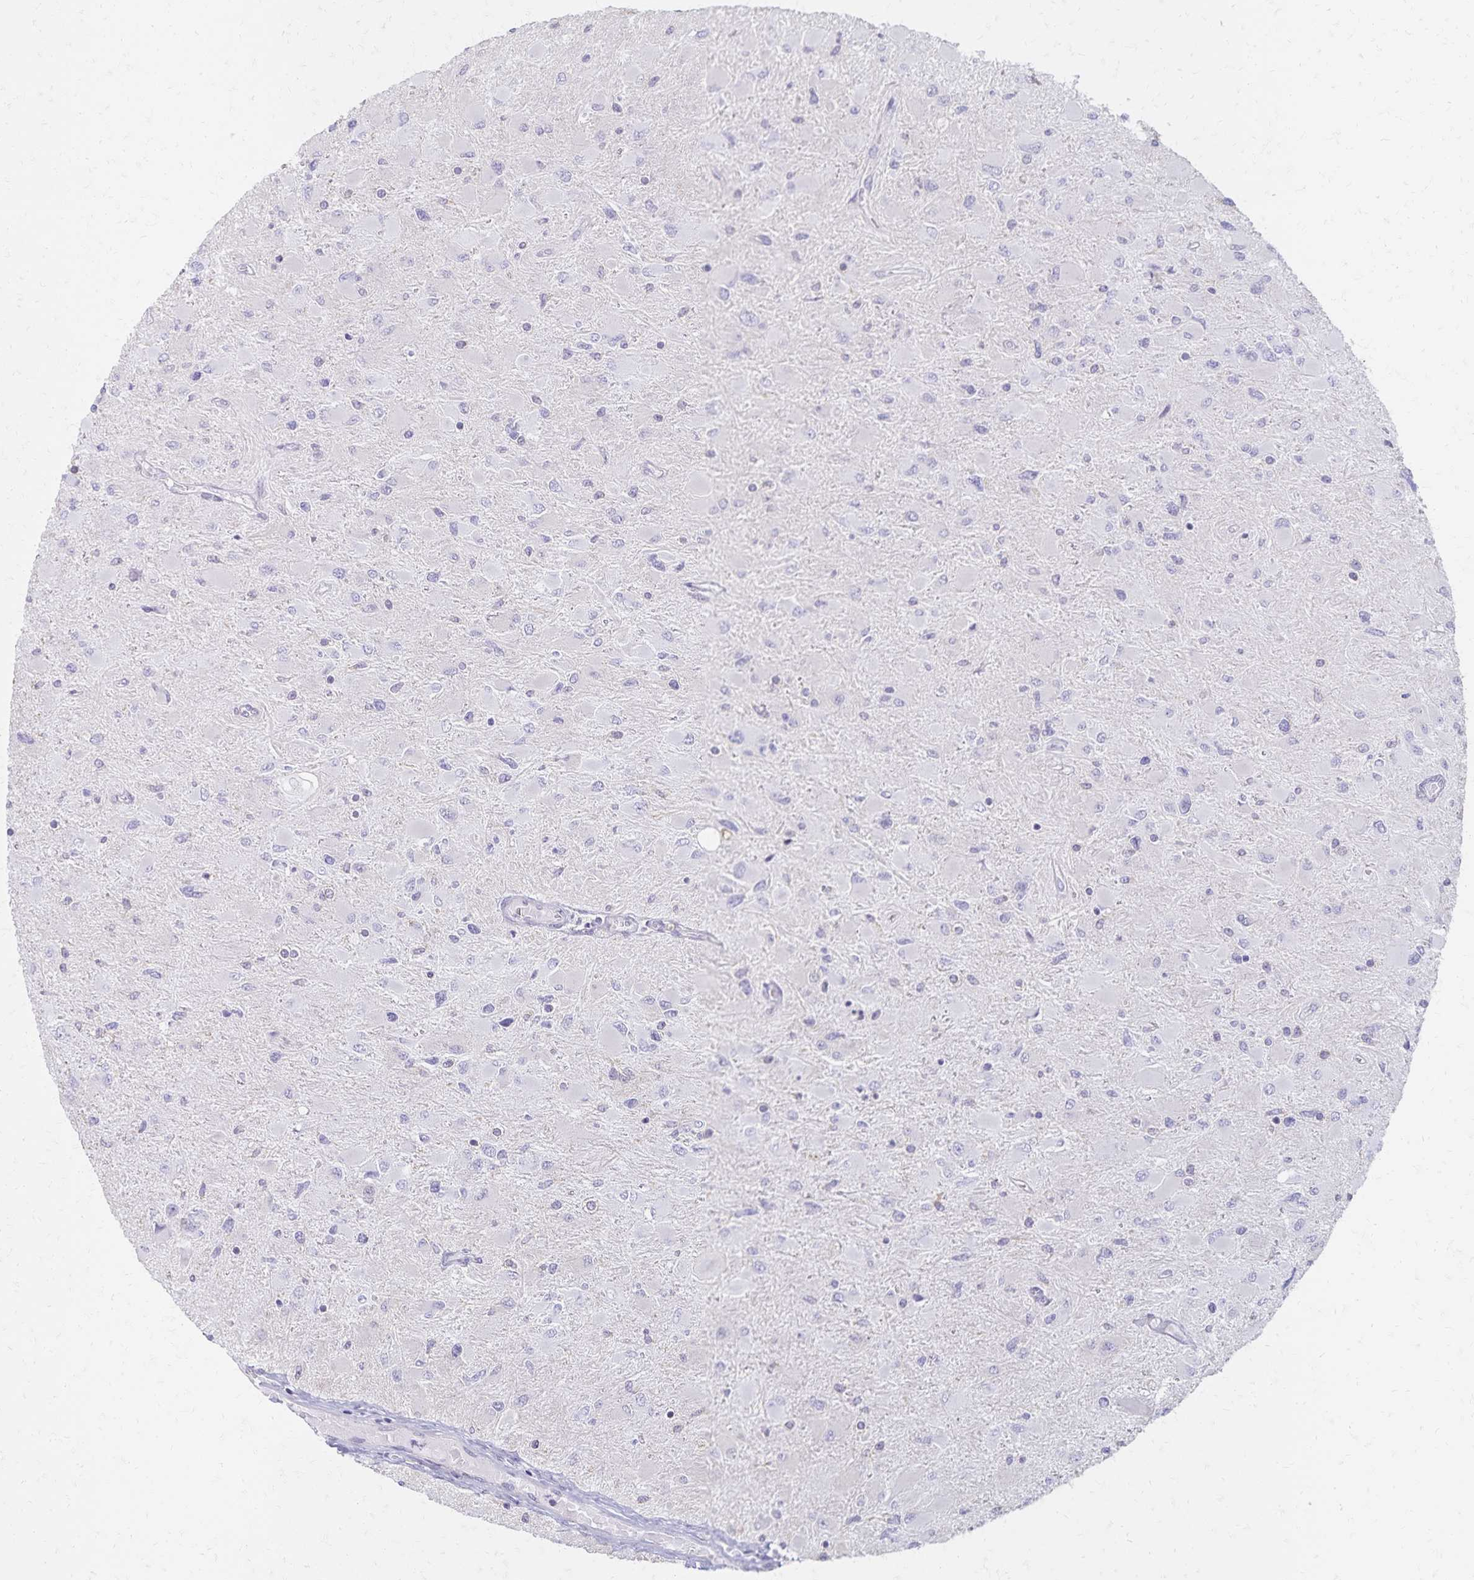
{"staining": {"intensity": "negative", "quantity": "none", "location": "none"}, "tissue": "glioma", "cell_type": "Tumor cells", "image_type": "cancer", "snomed": [{"axis": "morphology", "description": "Glioma, malignant, High grade"}, {"axis": "topography", "description": "Cerebral cortex"}], "caption": "Immunohistochemical staining of glioma displays no significant expression in tumor cells.", "gene": "KISS1", "patient": {"sex": "female", "age": 36}}